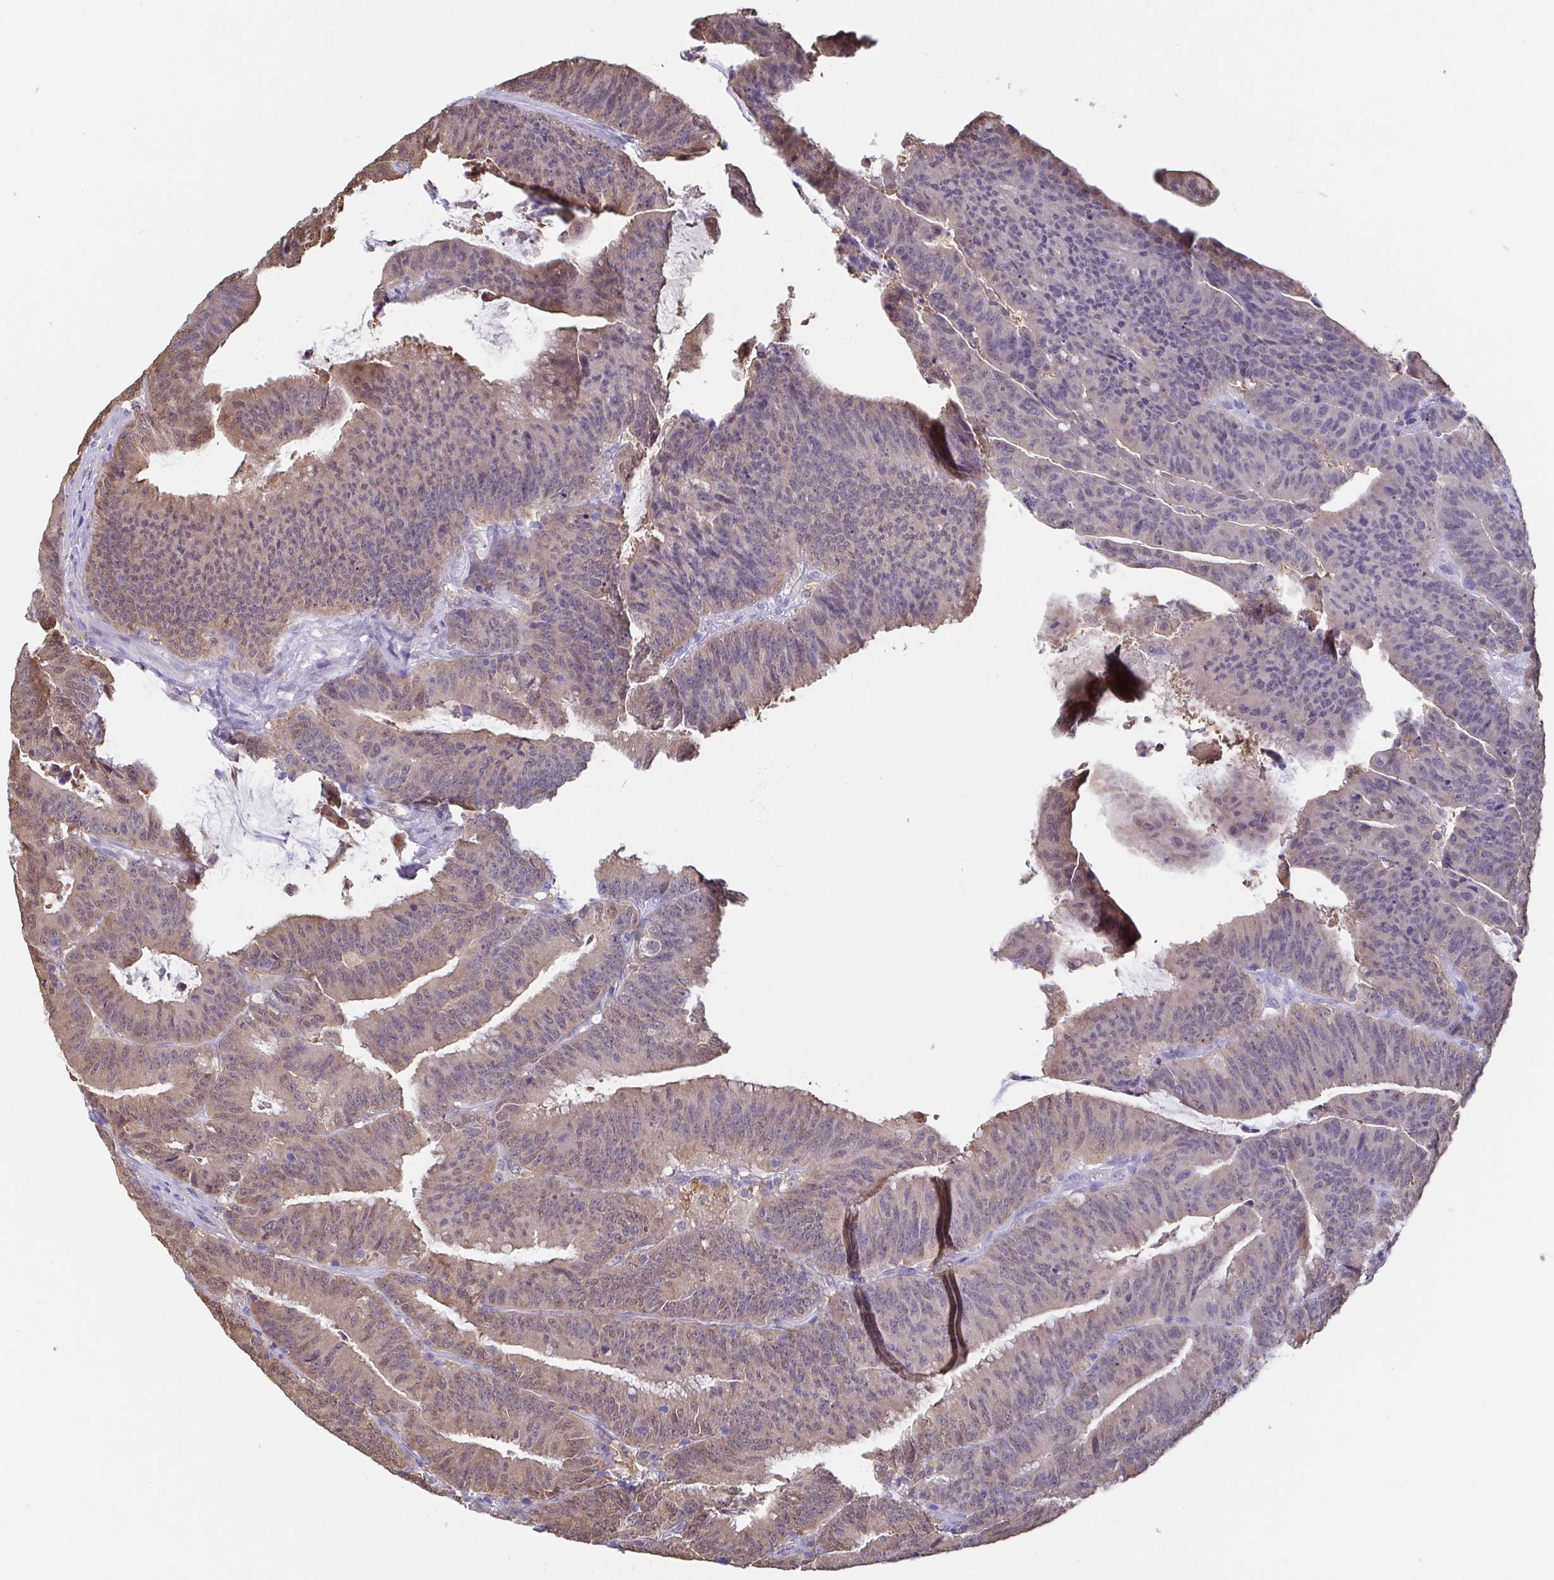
{"staining": {"intensity": "weak", "quantity": "25%-75%", "location": "cytoplasmic/membranous,nuclear"}, "tissue": "colorectal cancer", "cell_type": "Tumor cells", "image_type": "cancer", "snomed": [{"axis": "morphology", "description": "Adenocarcinoma, NOS"}, {"axis": "topography", "description": "Colon"}], "caption": "A brown stain shows weak cytoplasmic/membranous and nuclear staining of a protein in human colorectal cancer (adenocarcinoma) tumor cells.", "gene": "IDH1", "patient": {"sex": "female", "age": 78}}